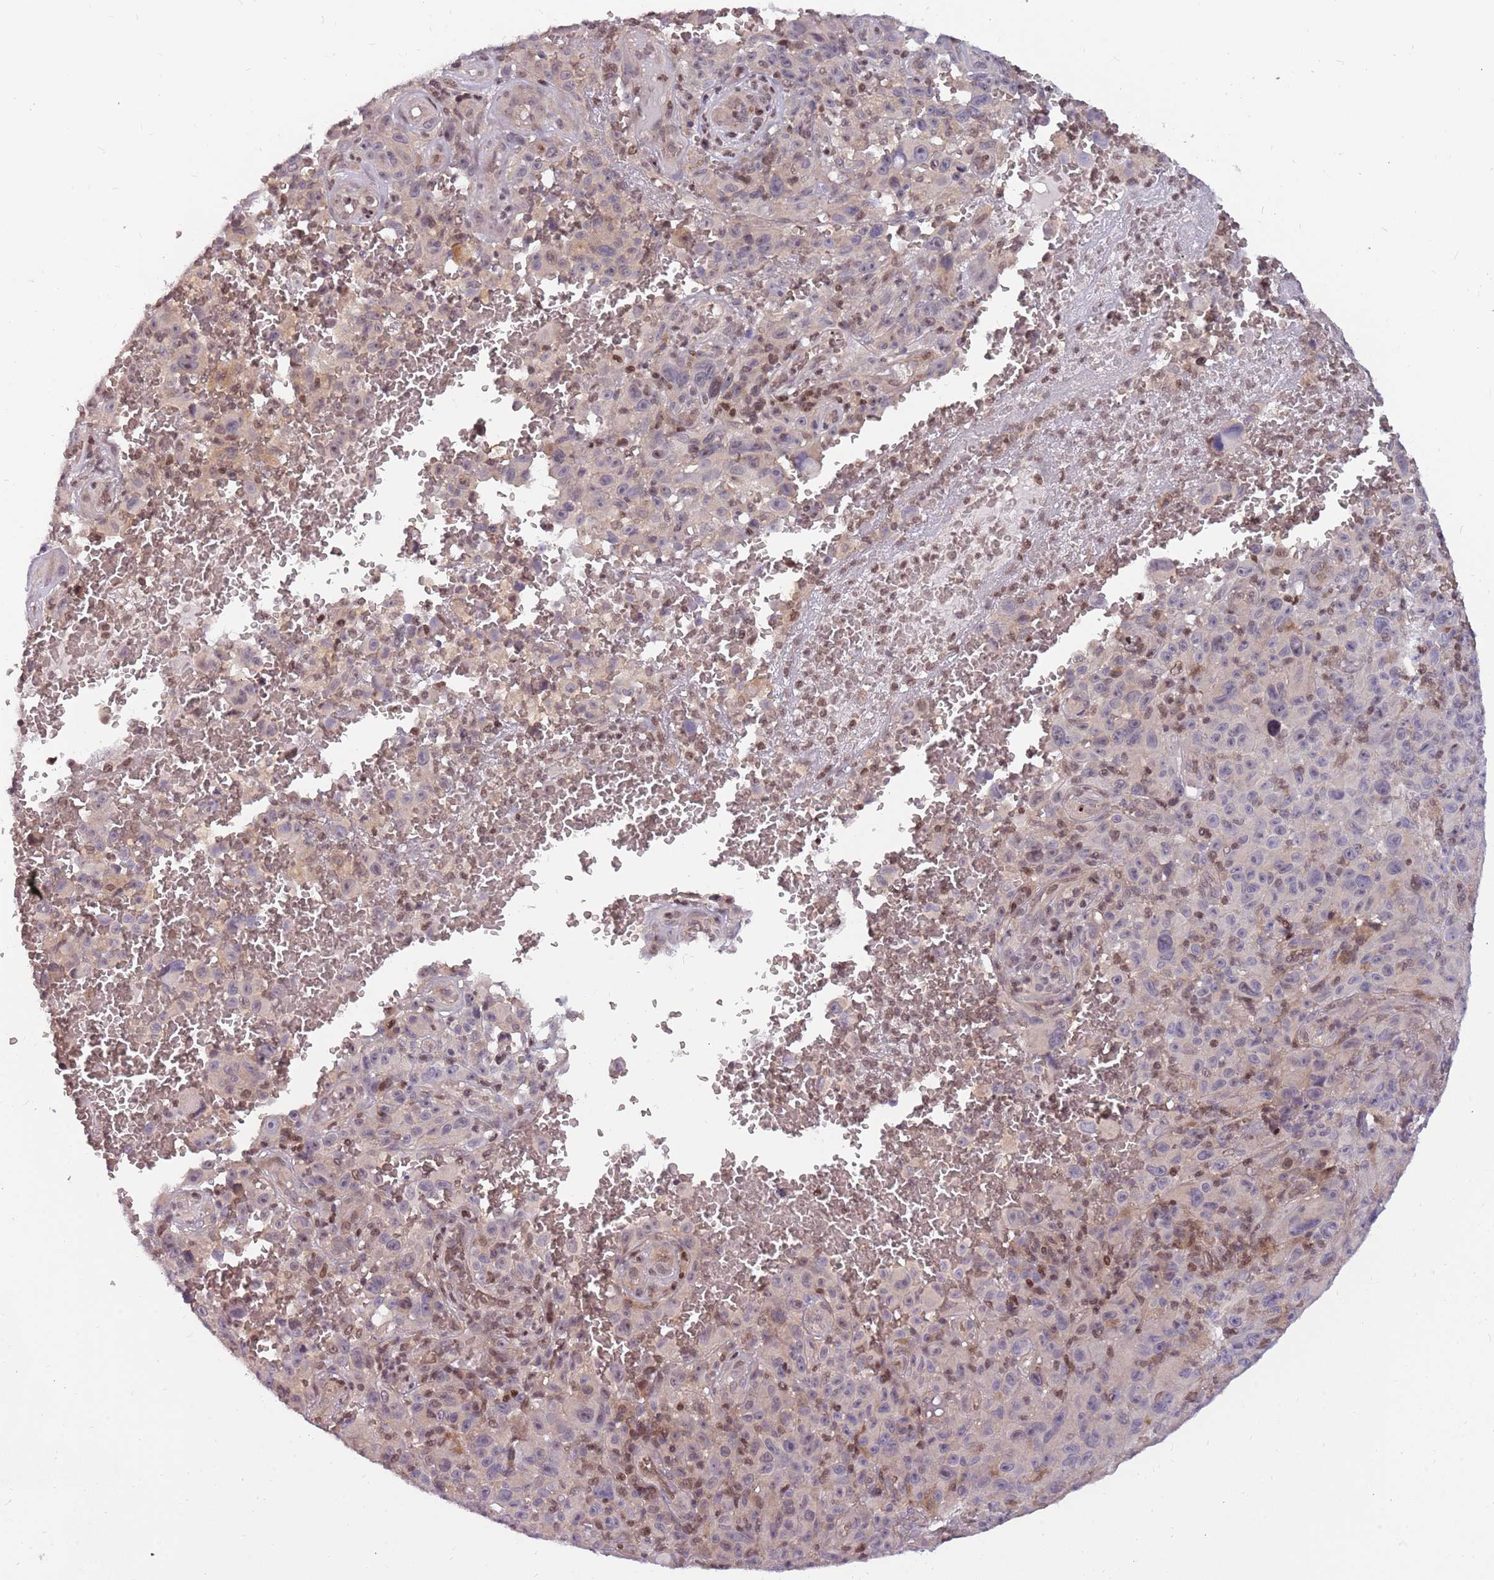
{"staining": {"intensity": "negative", "quantity": "none", "location": "none"}, "tissue": "melanoma", "cell_type": "Tumor cells", "image_type": "cancer", "snomed": [{"axis": "morphology", "description": "Malignant melanoma, NOS"}, {"axis": "topography", "description": "Skin"}], "caption": "The histopathology image exhibits no significant expression in tumor cells of malignant melanoma.", "gene": "ARHGEF5", "patient": {"sex": "female", "age": 82}}